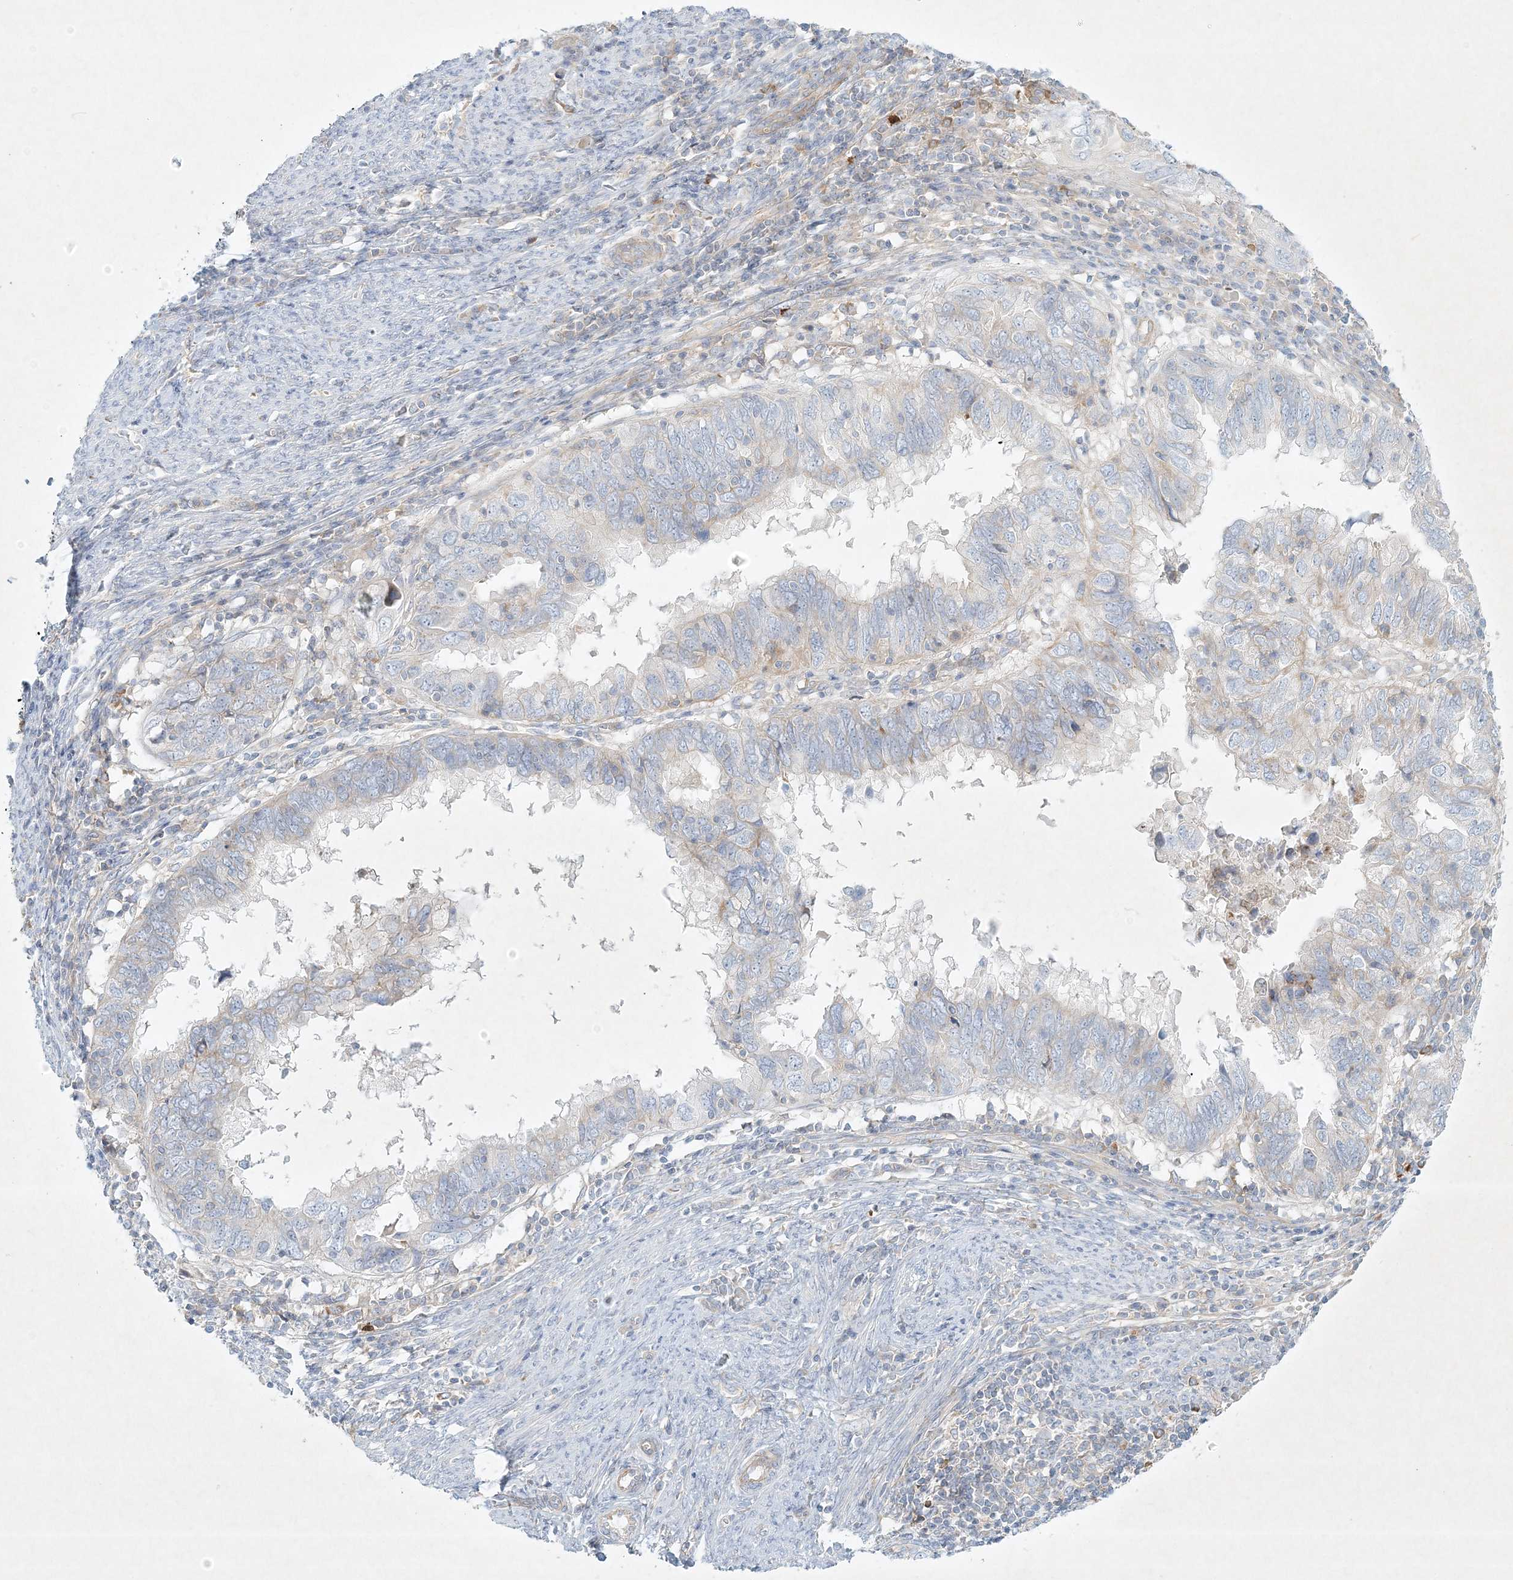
{"staining": {"intensity": "negative", "quantity": "none", "location": "none"}, "tissue": "endometrial cancer", "cell_type": "Tumor cells", "image_type": "cancer", "snomed": [{"axis": "morphology", "description": "Adenocarcinoma, NOS"}, {"axis": "topography", "description": "Uterus"}], "caption": "IHC of endometrial cancer (adenocarcinoma) shows no expression in tumor cells. (Brightfield microscopy of DAB (3,3'-diaminobenzidine) IHC at high magnification).", "gene": "STK11IP", "patient": {"sex": "female", "age": 77}}